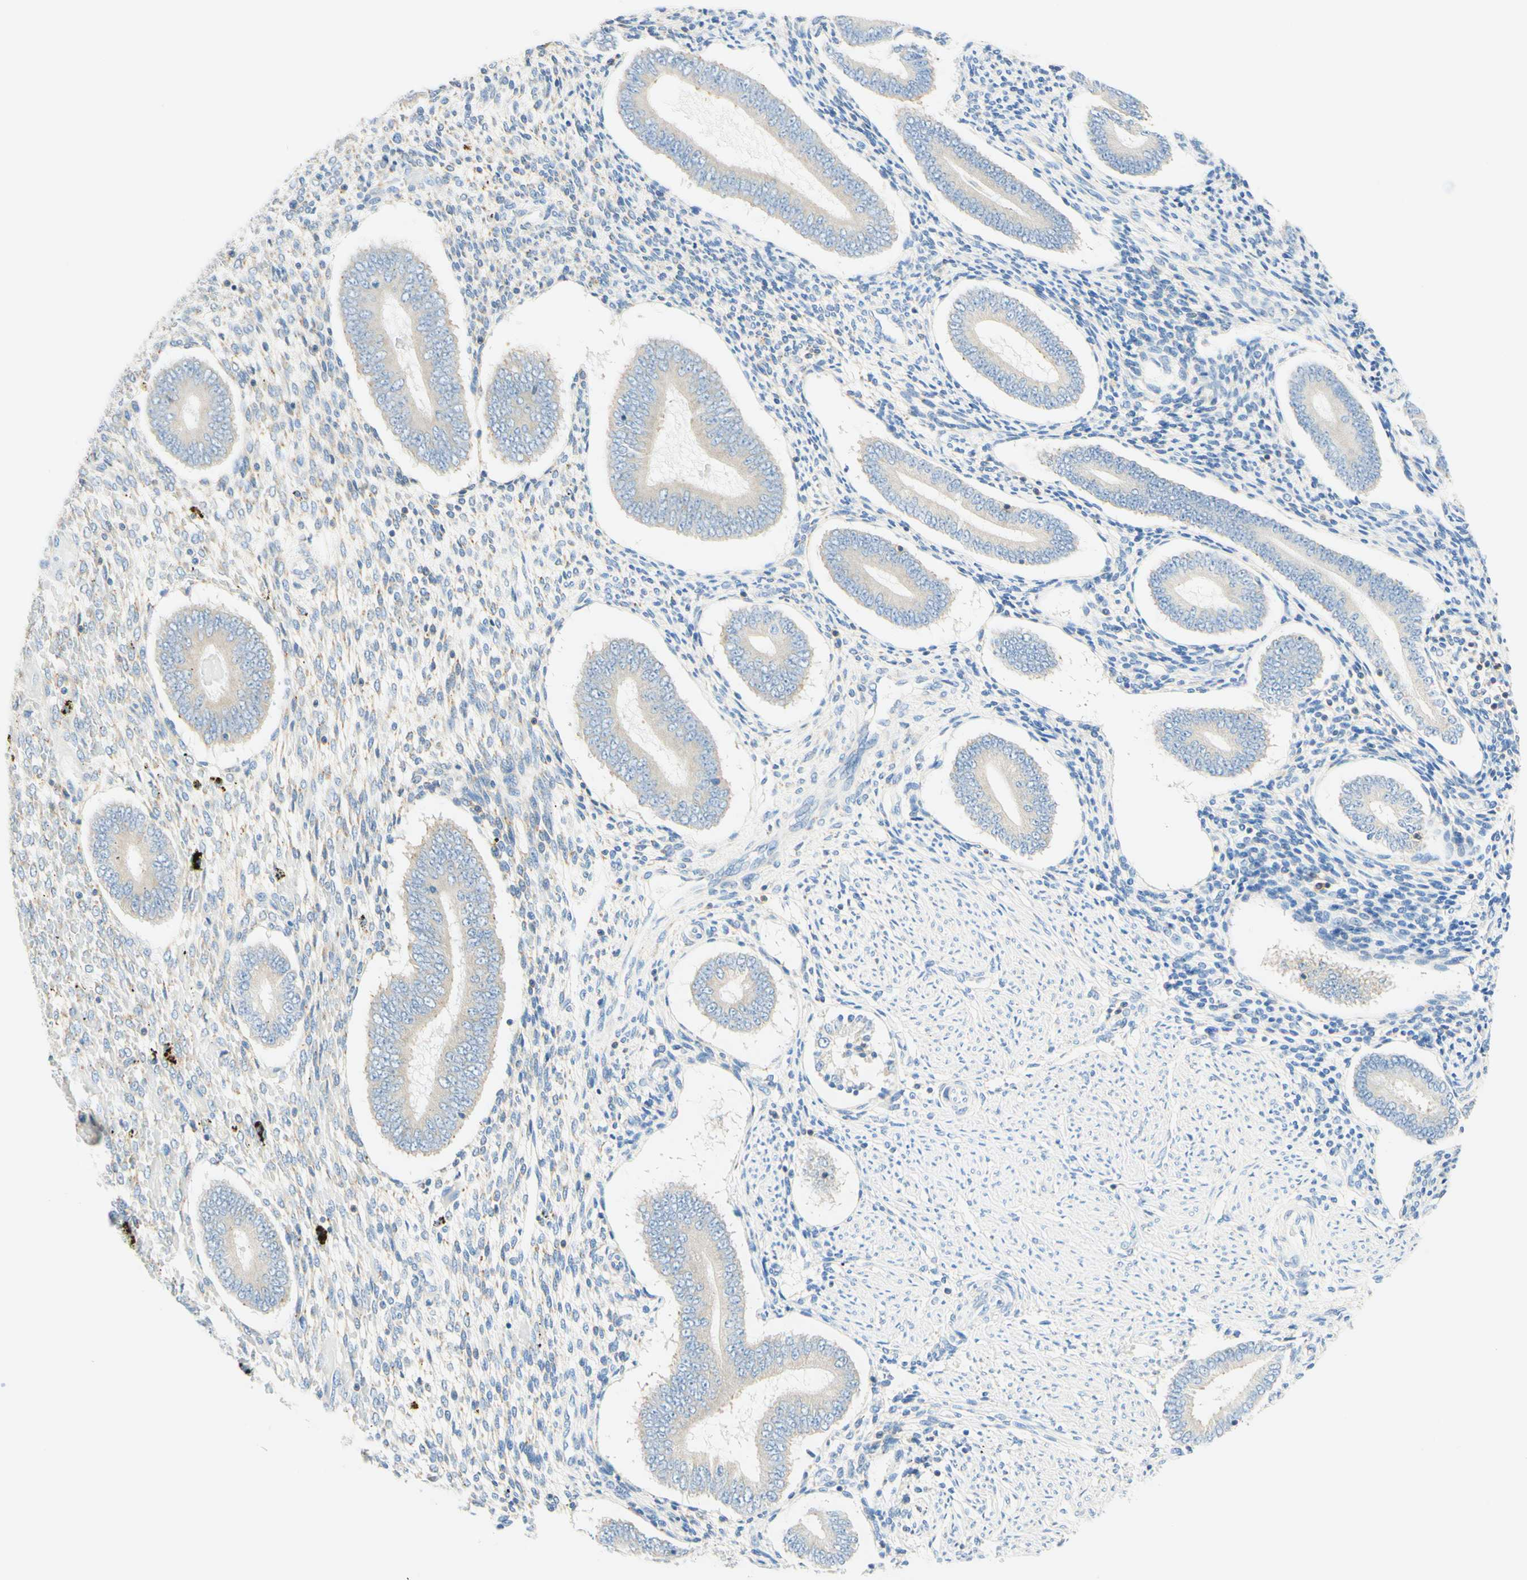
{"staining": {"intensity": "negative", "quantity": "none", "location": "none"}, "tissue": "endometrium", "cell_type": "Cells in endometrial stroma", "image_type": "normal", "snomed": [{"axis": "morphology", "description": "Normal tissue, NOS"}, {"axis": "topography", "description": "Endometrium"}], "caption": "A high-resolution photomicrograph shows immunohistochemistry (IHC) staining of unremarkable endometrium, which displays no significant expression in cells in endometrial stroma.", "gene": "LAT", "patient": {"sex": "female", "age": 42}}